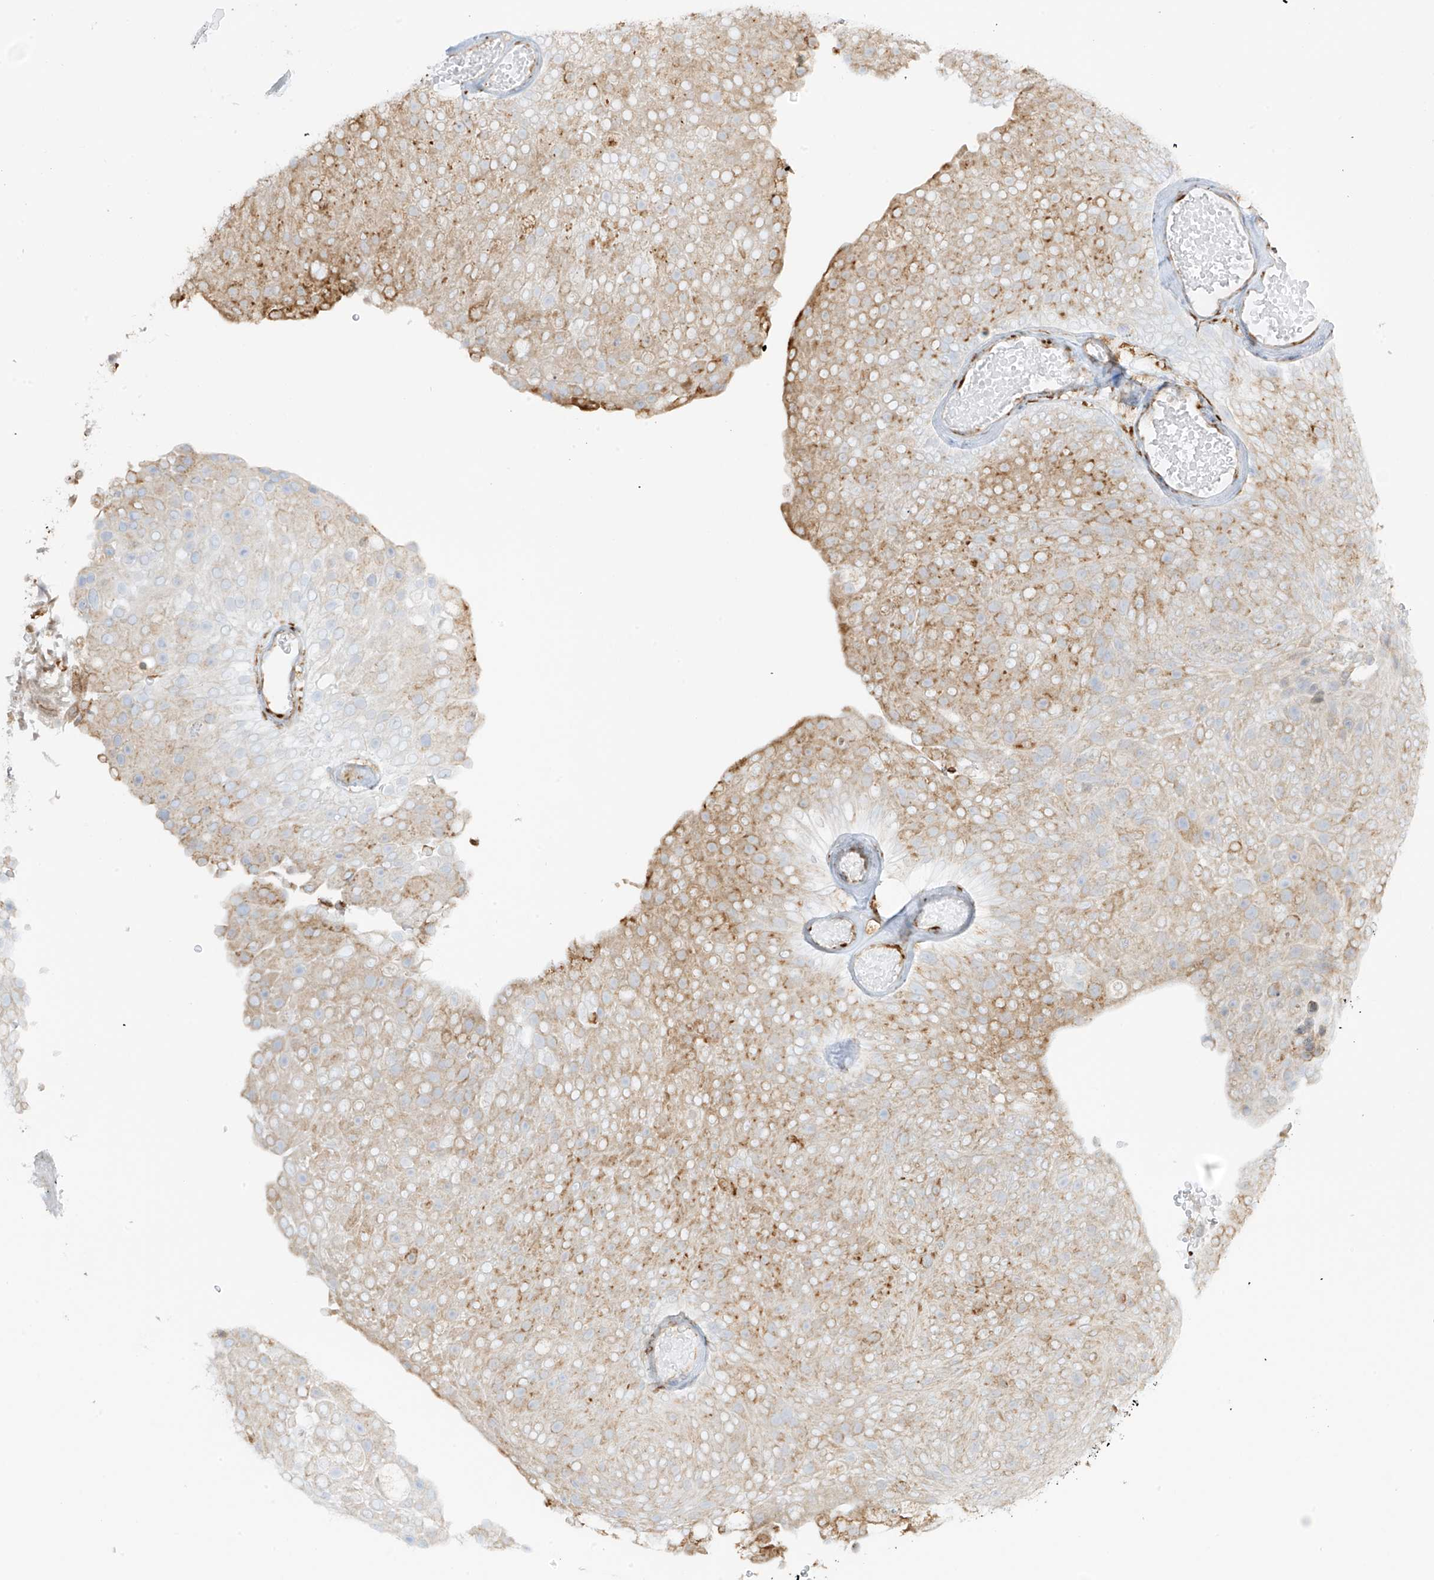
{"staining": {"intensity": "moderate", "quantity": "25%-75%", "location": "cytoplasmic/membranous"}, "tissue": "urothelial cancer", "cell_type": "Tumor cells", "image_type": "cancer", "snomed": [{"axis": "morphology", "description": "Urothelial carcinoma, Low grade"}, {"axis": "topography", "description": "Urinary bladder"}], "caption": "Protein staining of urothelial carcinoma (low-grade) tissue shows moderate cytoplasmic/membranous staining in approximately 25%-75% of tumor cells.", "gene": "LRRC59", "patient": {"sex": "male", "age": 78}}